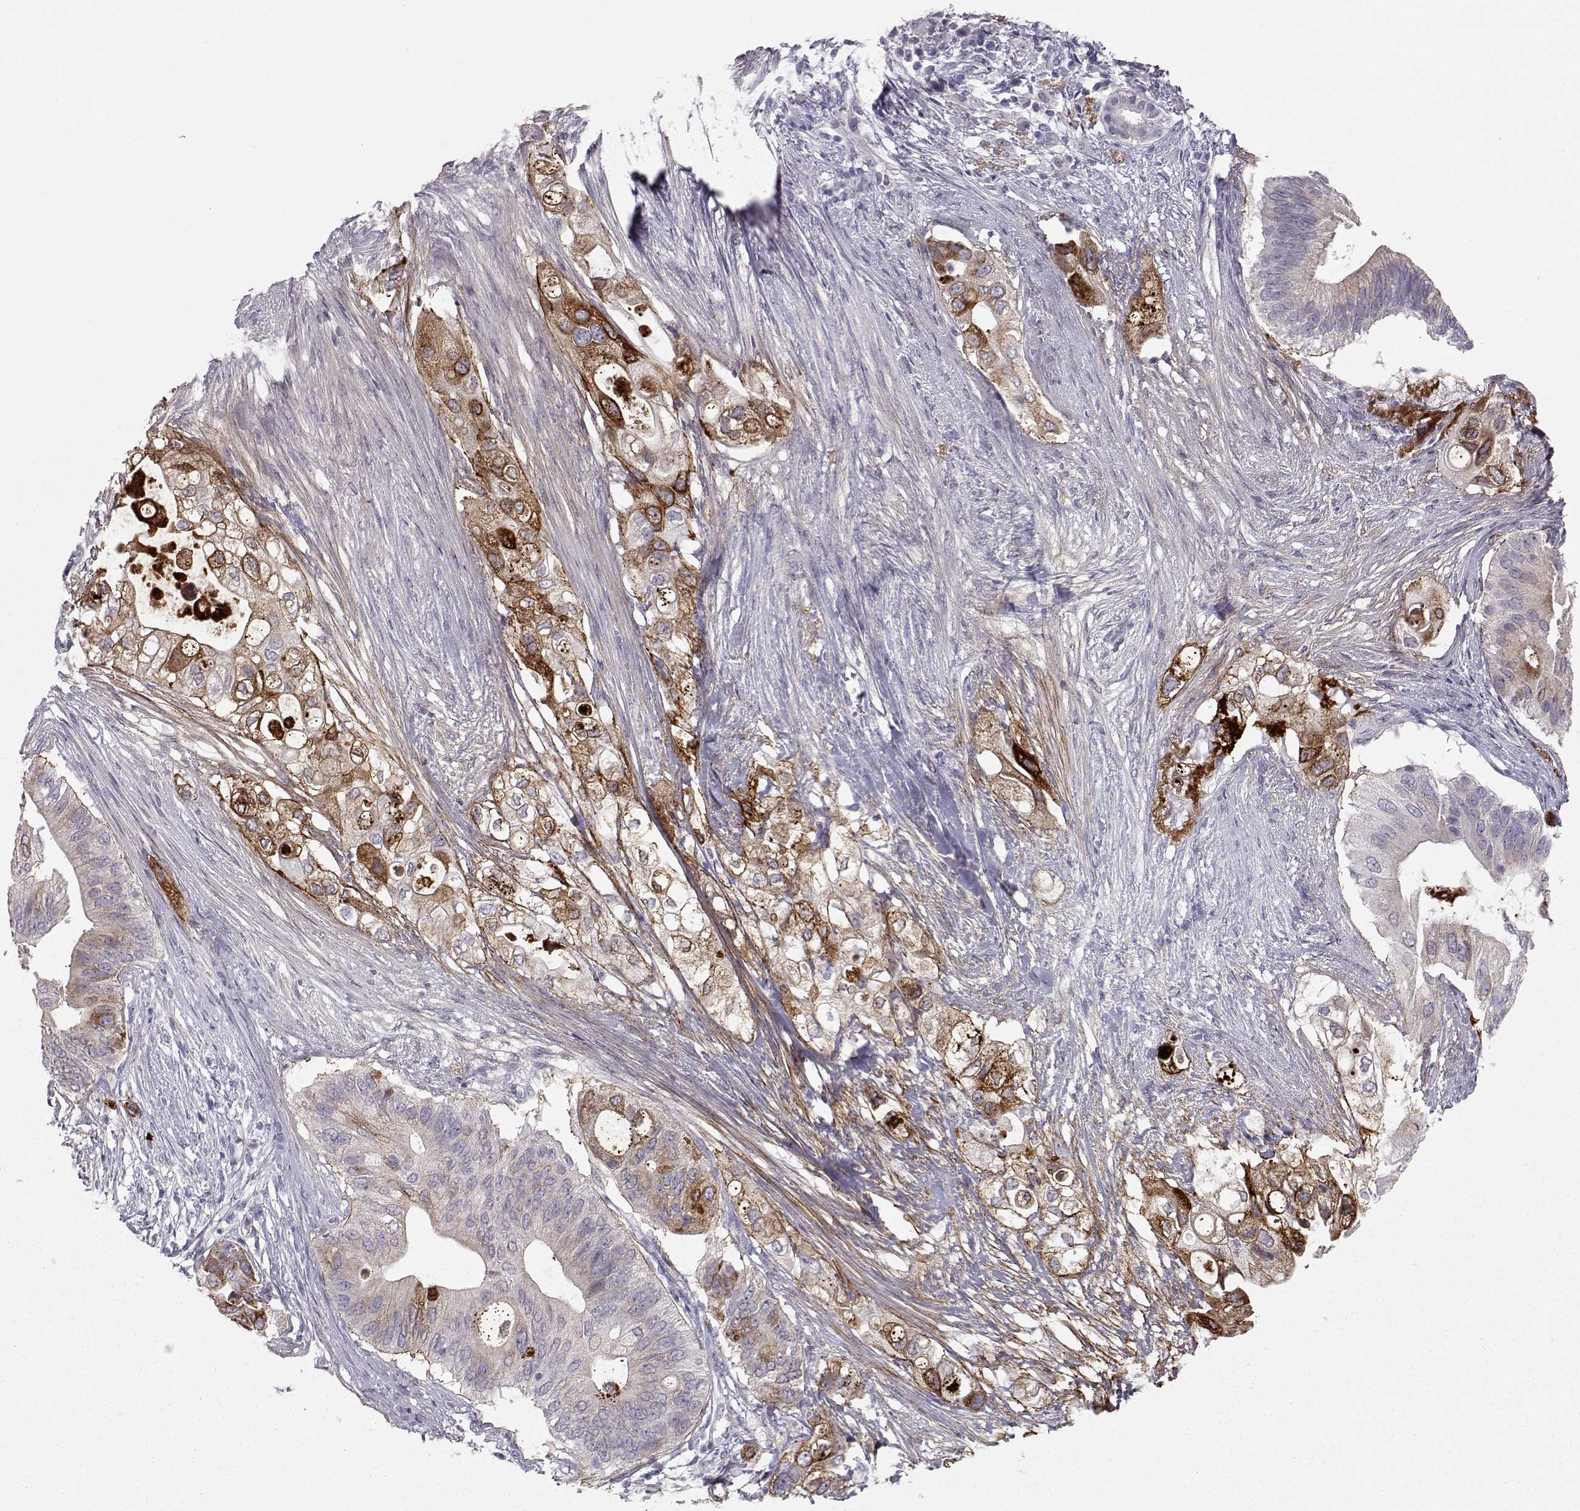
{"staining": {"intensity": "strong", "quantity": "<25%", "location": "cytoplasmic/membranous"}, "tissue": "pancreatic cancer", "cell_type": "Tumor cells", "image_type": "cancer", "snomed": [{"axis": "morphology", "description": "Adenocarcinoma, NOS"}, {"axis": "topography", "description": "Pancreas"}], "caption": "This photomicrograph displays pancreatic adenocarcinoma stained with immunohistochemistry to label a protein in brown. The cytoplasmic/membranous of tumor cells show strong positivity for the protein. Nuclei are counter-stained blue.", "gene": "LAMB3", "patient": {"sex": "female", "age": 72}}